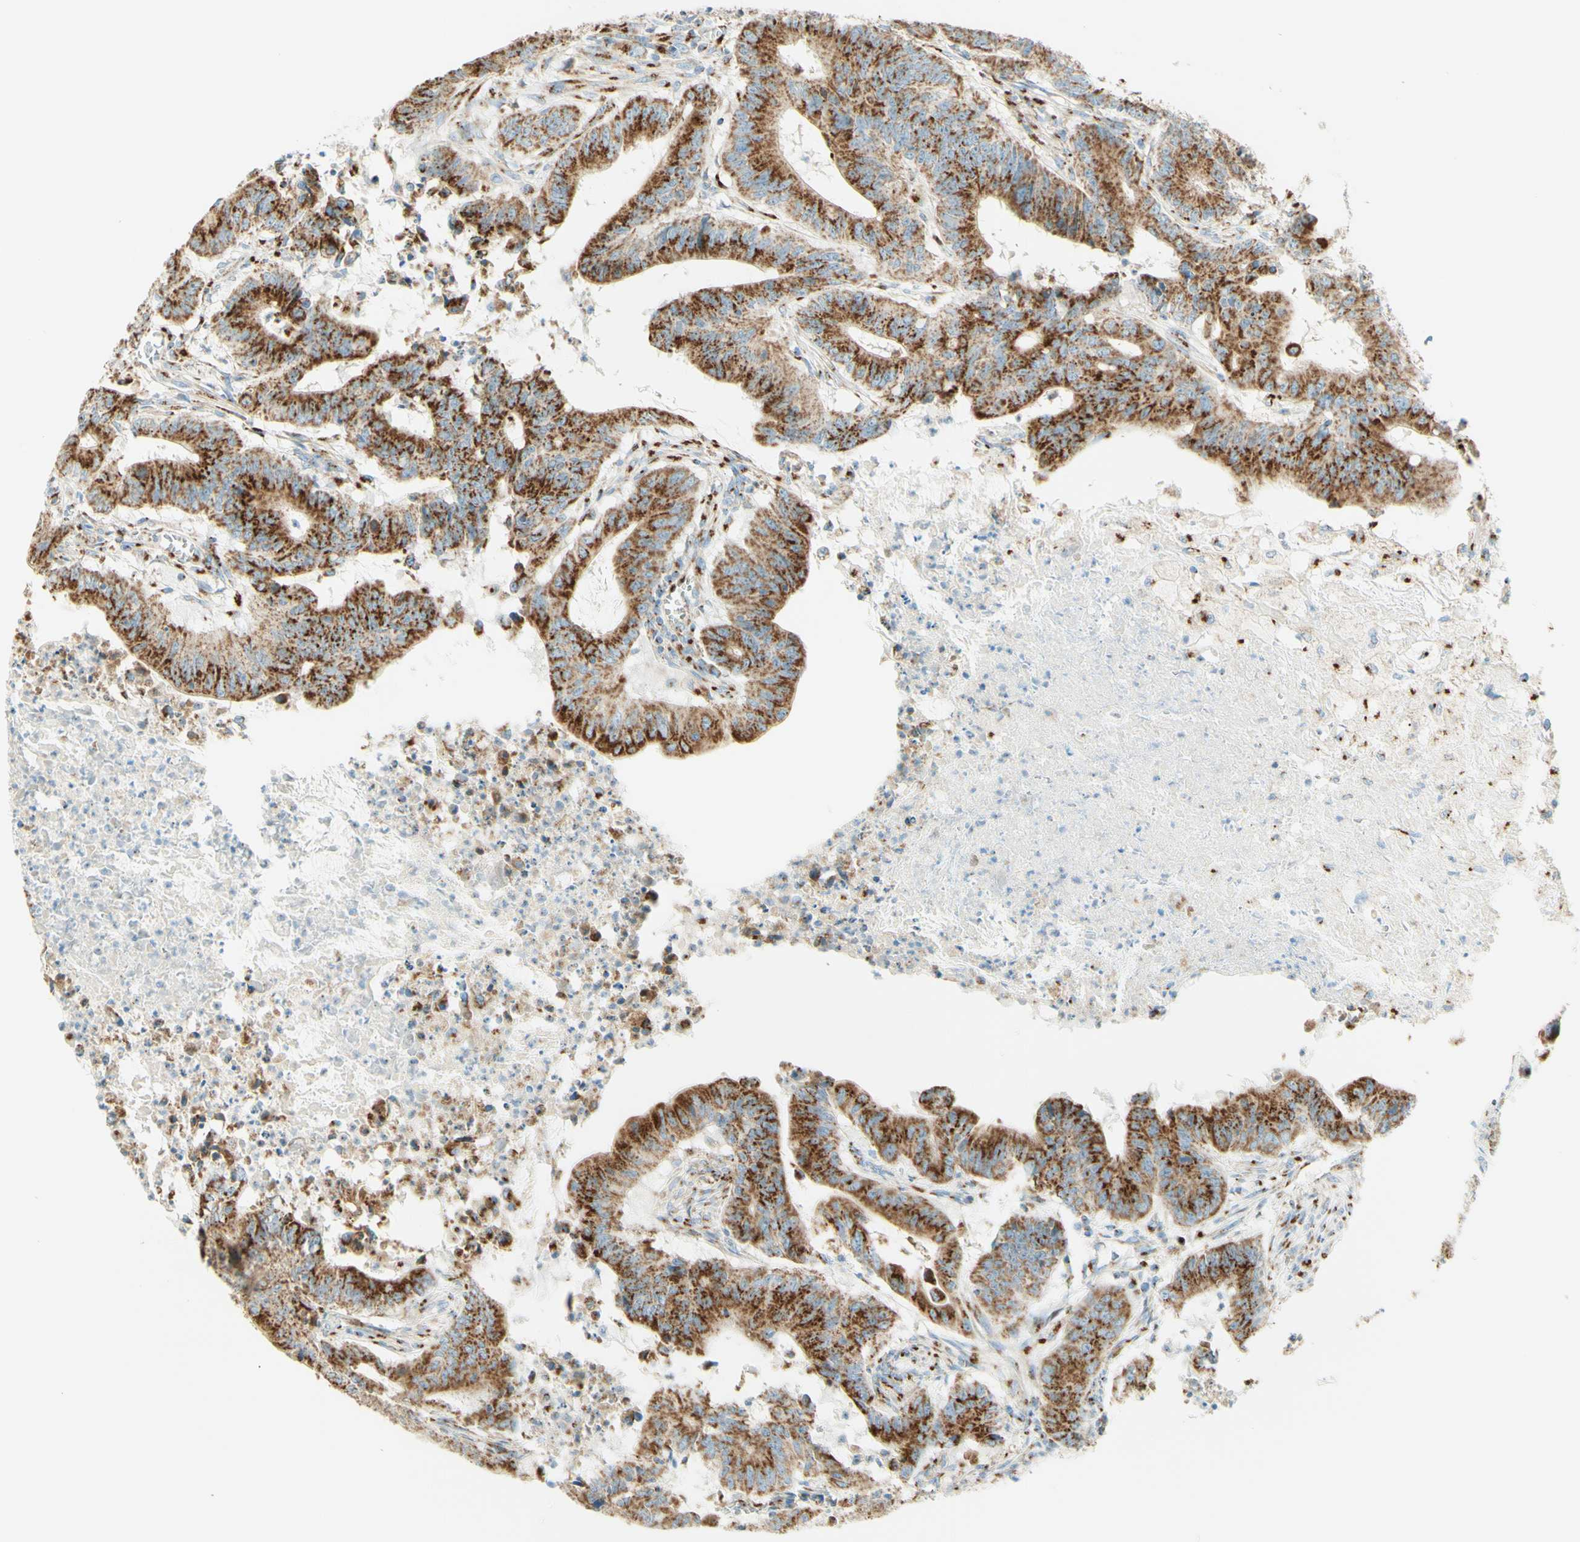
{"staining": {"intensity": "strong", "quantity": ">75%", "location": "cytoplasmic/membranous"}, "tissue": "colorectal cancer", "cell_type": "Tumor cells", "image_type": "cancer", "snomed": [{"axis": "morphology", "description": "Adenocarcinoma, NOS"}, {"axis": "topography", "description": "Colon"}], "caption": "IHC image of human colorectal adenocarcinoma stained for a protein (brown), which demonstrates high levels of strong cytoplasmic/membranous staining in approximately >75% of tumor cells.", "gene": "GOLGB1", "patient": {"sex": "male", "age": 45}}